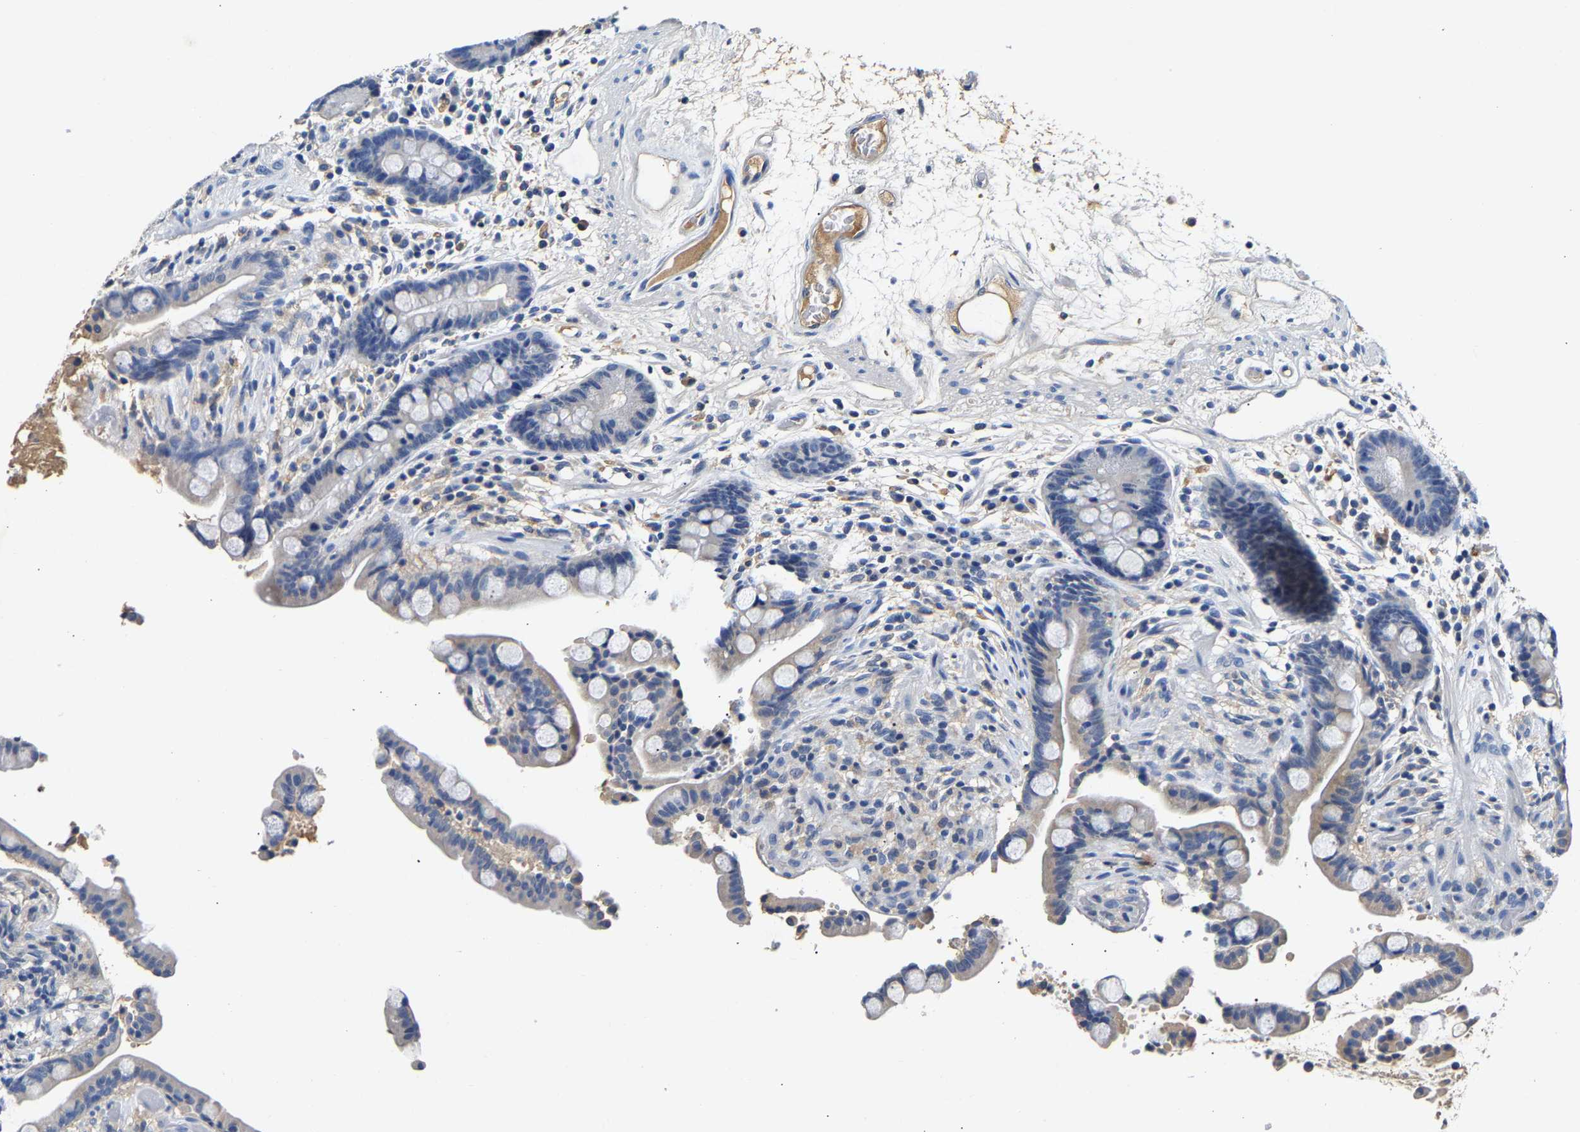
{"staining": {"intensity": "negative", "quantity": "none", "location": "none"}, "tissue": "colon", "cell_type": "Endothelial cells", "image_type": "normal", "snomed": [{"axis": "morphology", "description": "Normal tissue, NOS"}, {"axis": "topography", "description": "Colon"}], "caption": "Endothelial cells show no significant expression in normal colon. (DAB immunohistochemistry, high magnification).", "gene": "SLCO2B1", "patient": {"sex": "male", "age": 73}}